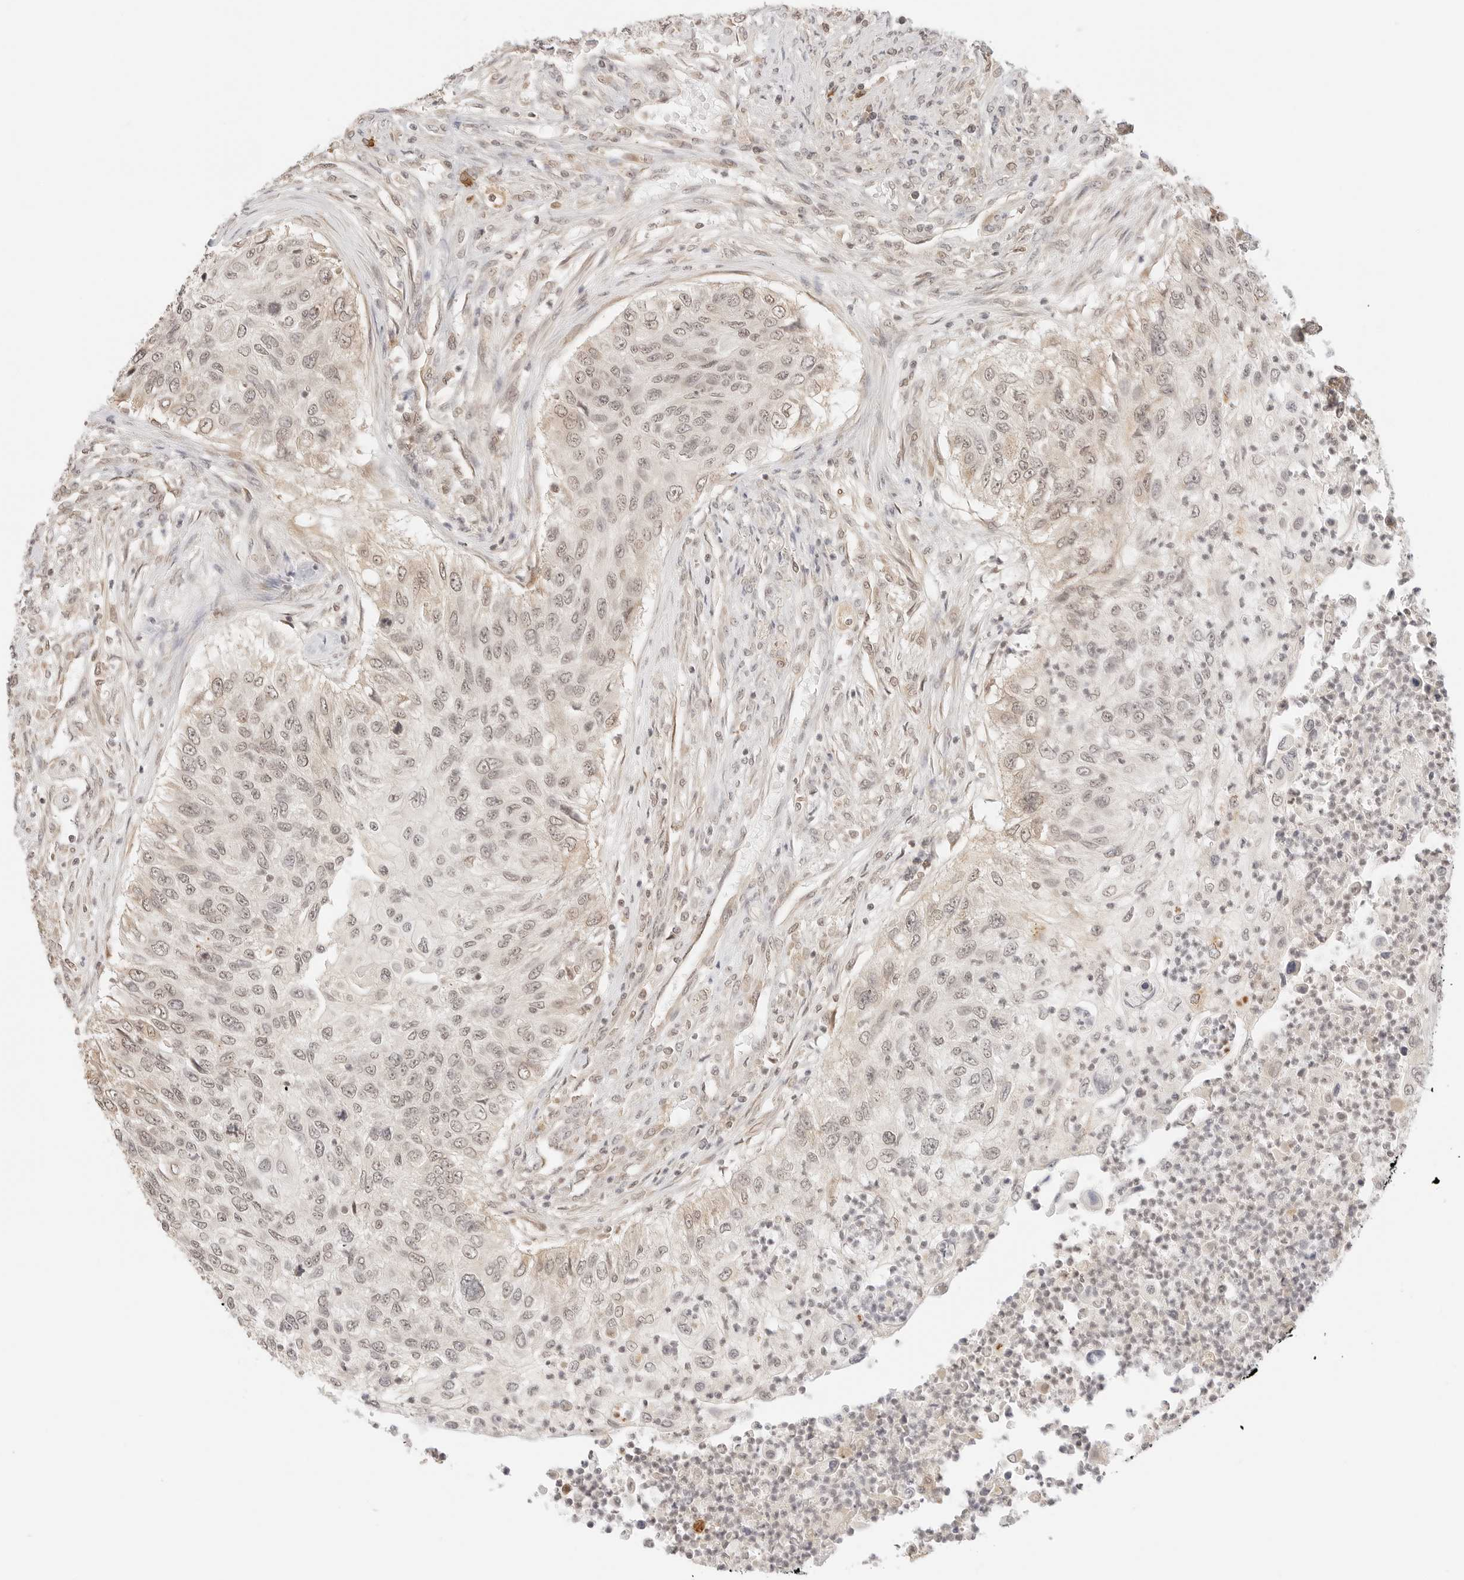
{"staining": {"intensity": "weak", "quantity": ">75%", "location": "nuclear"}, "tissue": "urothelial cancer", "cell_type": "Tumor cells", "image_type": "cancer", "snomed": [{"axis": "morphology", "description": "Urothelial carcinoma, High grade"}, {"axis": "topography", "description": "Urinary bladder"}], "caption": "IHC image of human urothelial carcinoma (high-grade) stained for a protein (brown), which displays low levels of weak nuclear positivity in approximately >75% of tumor cells.", "gene": "SEPTIN4", "patient": {"sex": "female", "age": 60}}